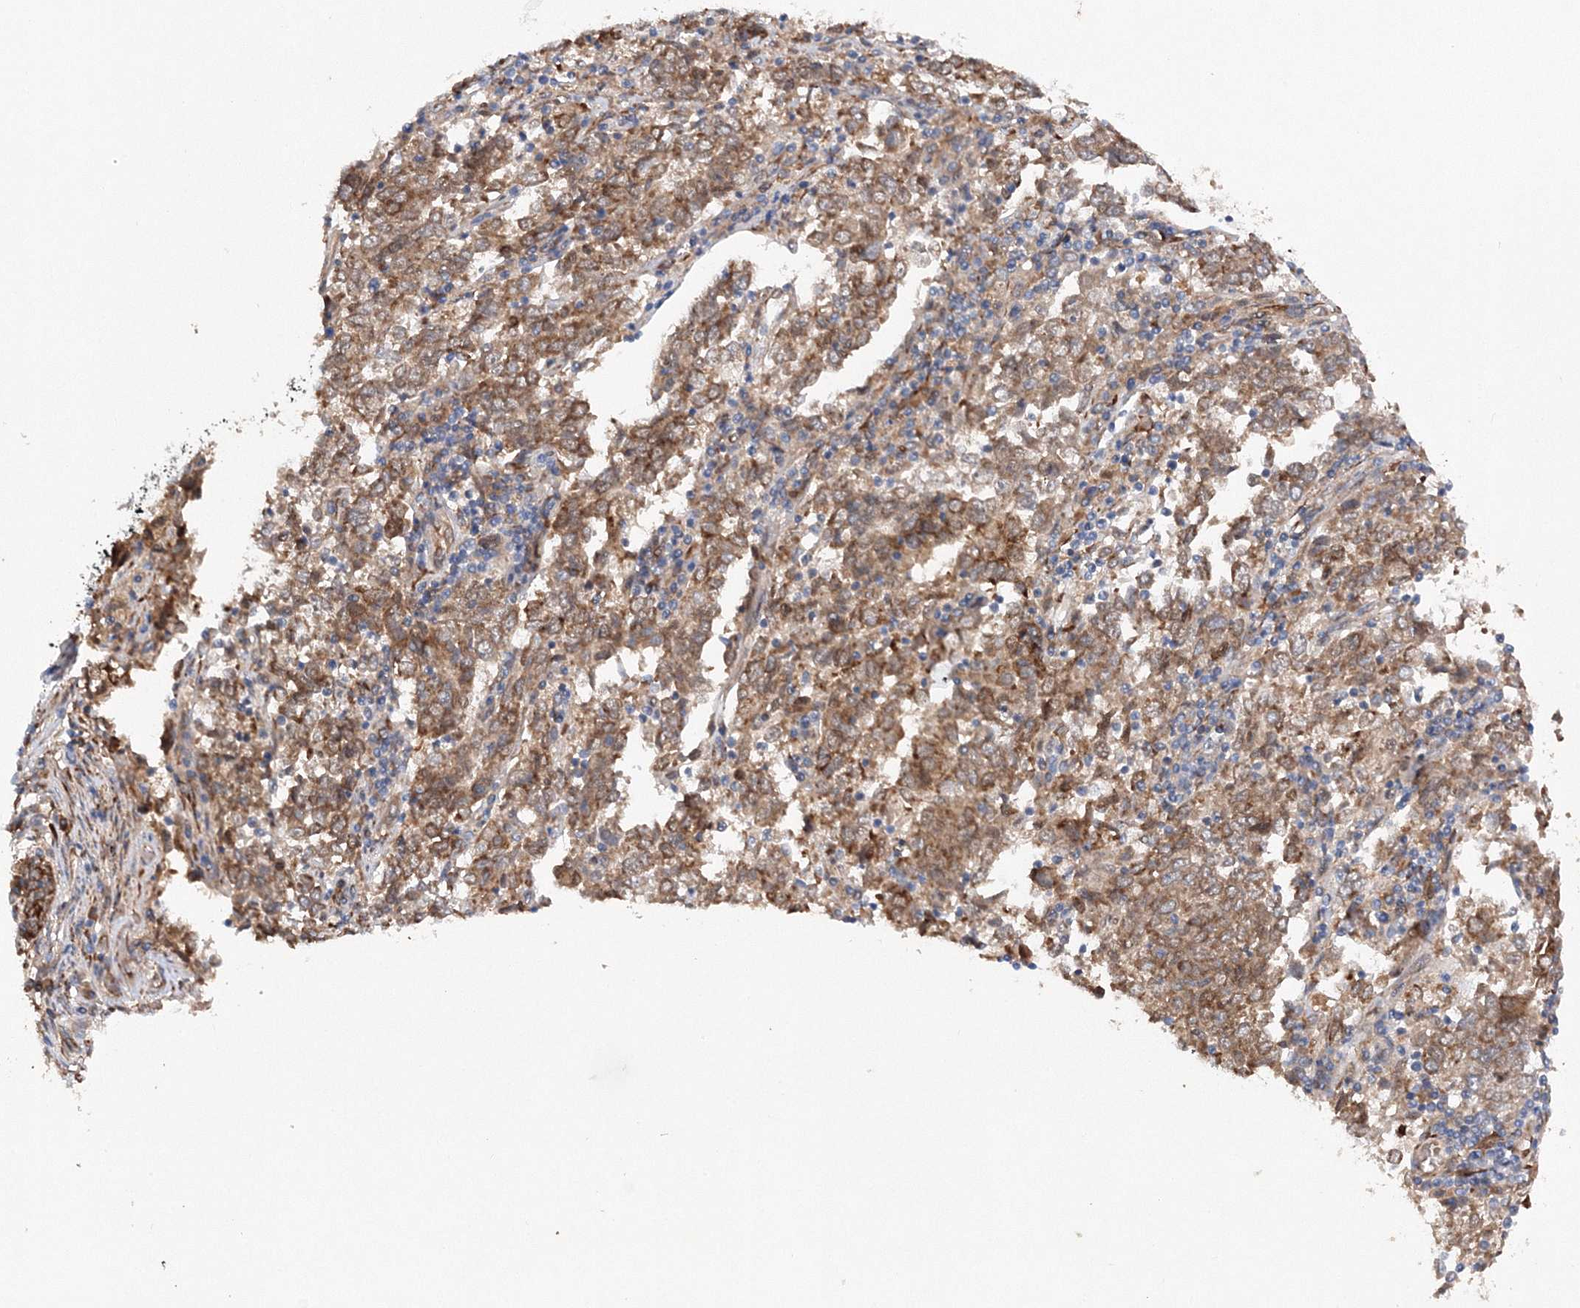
{"staining": {"intensity": "moderate", "quantity": ">75%", "location": "cytoplasmic/membranous"}, "tissue": "endometrial cancer", "cell_type": "Tumor cells", "image_type": "cancer", "snomed": [{"axis": "morphology", "description": "Adenocarcinoma, NOS"}, {"axis": "topography", "description": "Endometrium"}], "caption": "Adenocarcinoma (endometrial) tissue exhibits moderate cytoplasmic/membranous staining in approximately >75% of tumor cells, visualized by immunohistochemistry. (Brightfield microscopy of DAB IHC at high magnification).", "gene": "DIS3L2", "patient": {"sex": "female", "age": 80}}